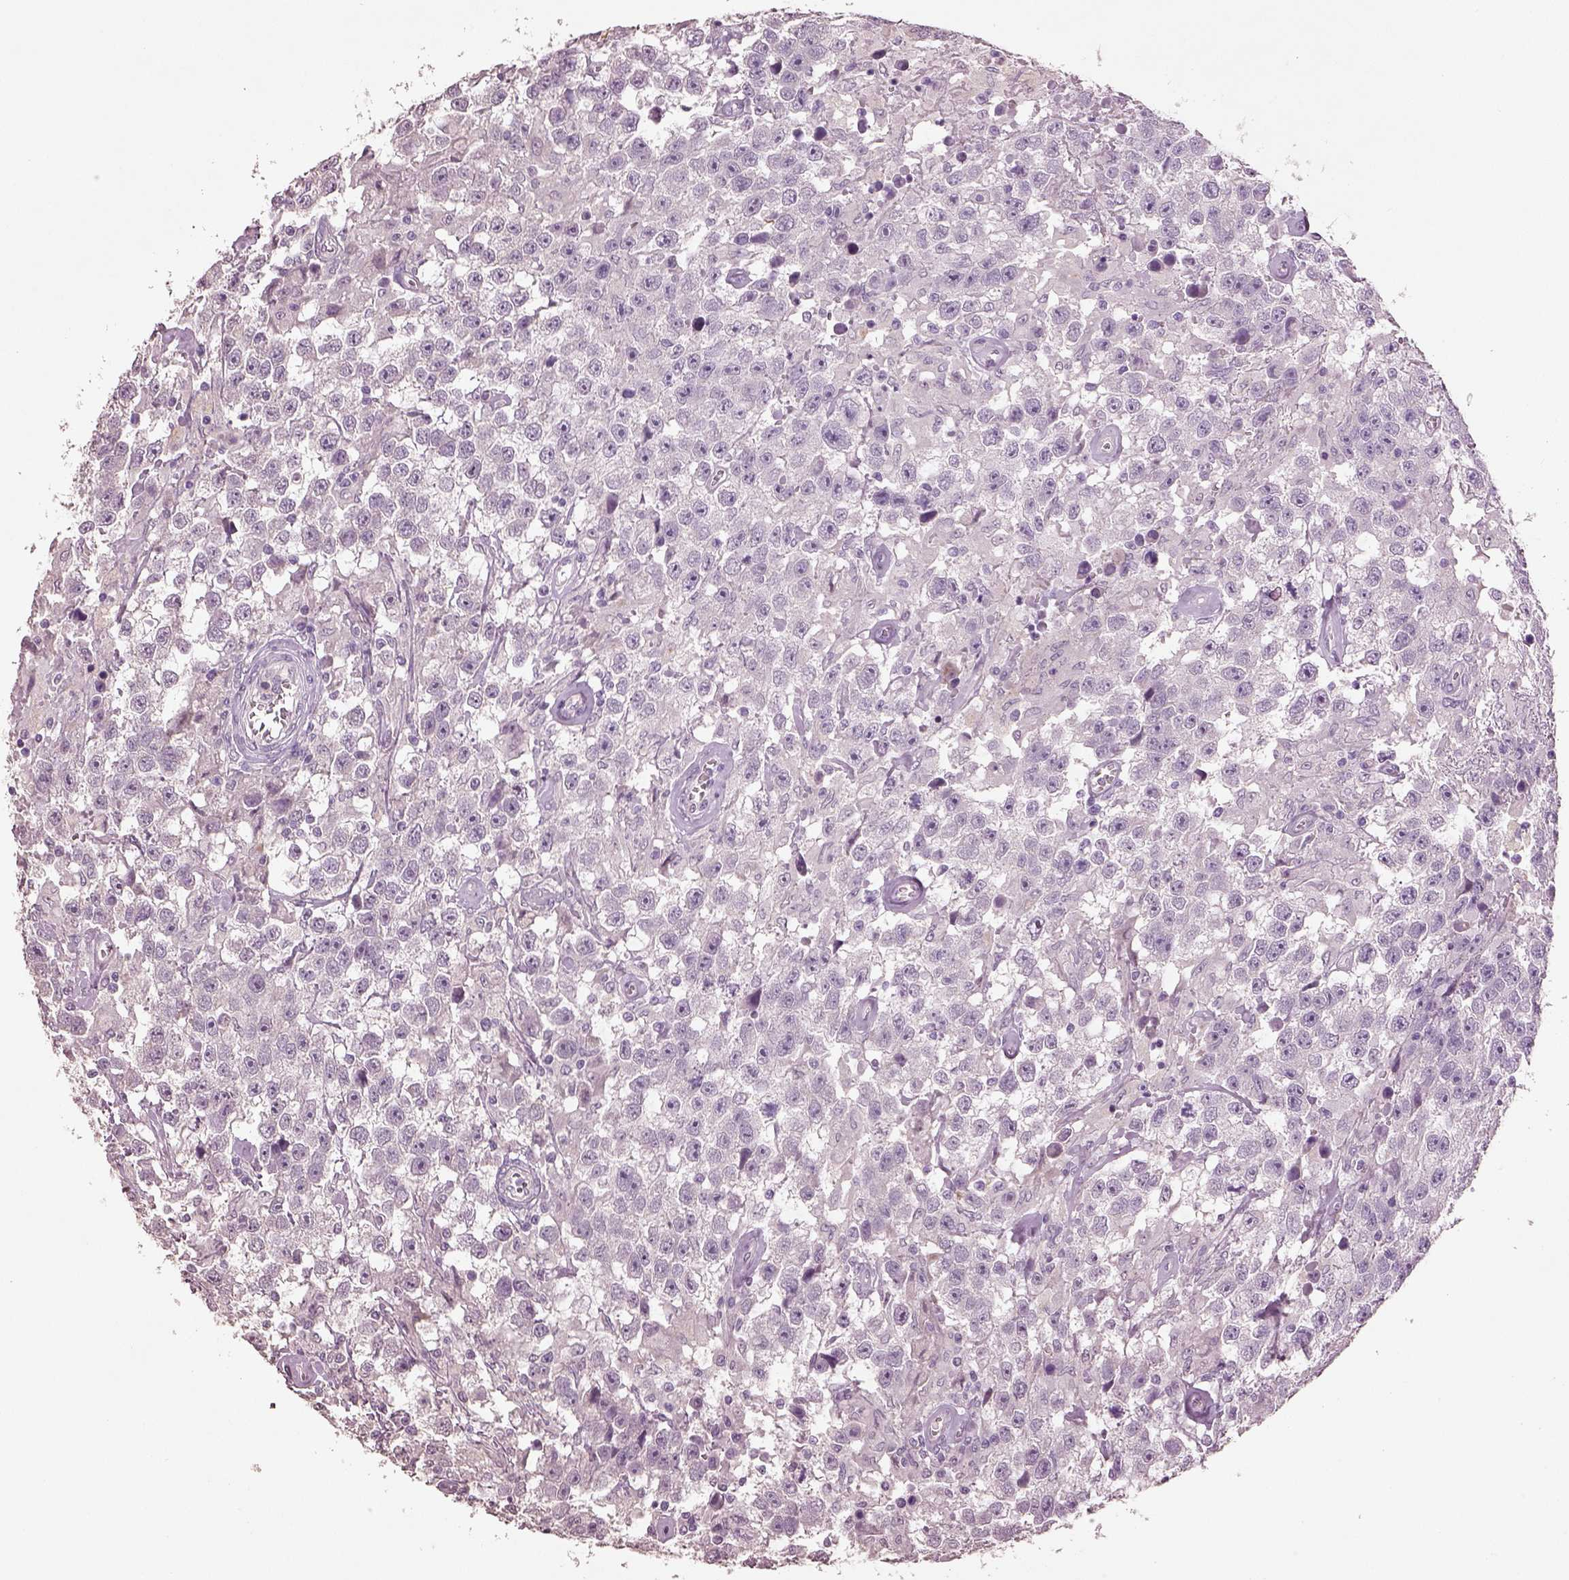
{"staining": {"intensity": "negative", "quantity": "none", "location": "none"}, "tissue": "testis cancer", "cell_type": "Tumor cells", "image_type": "cancer", "snomed": [{"axis": "morphology", "description": "Seminoma, NOS"}, {"axis": "topography", "description": "Testis"}], "caption": "A high-resolution histopathology image shows immunohistochemistry (IHC) staining of testis seminoma, which displays no significant positivity in tumor cells.", "gene": "KCNIP3", "patient": {"sex": "male", "age": 43}}